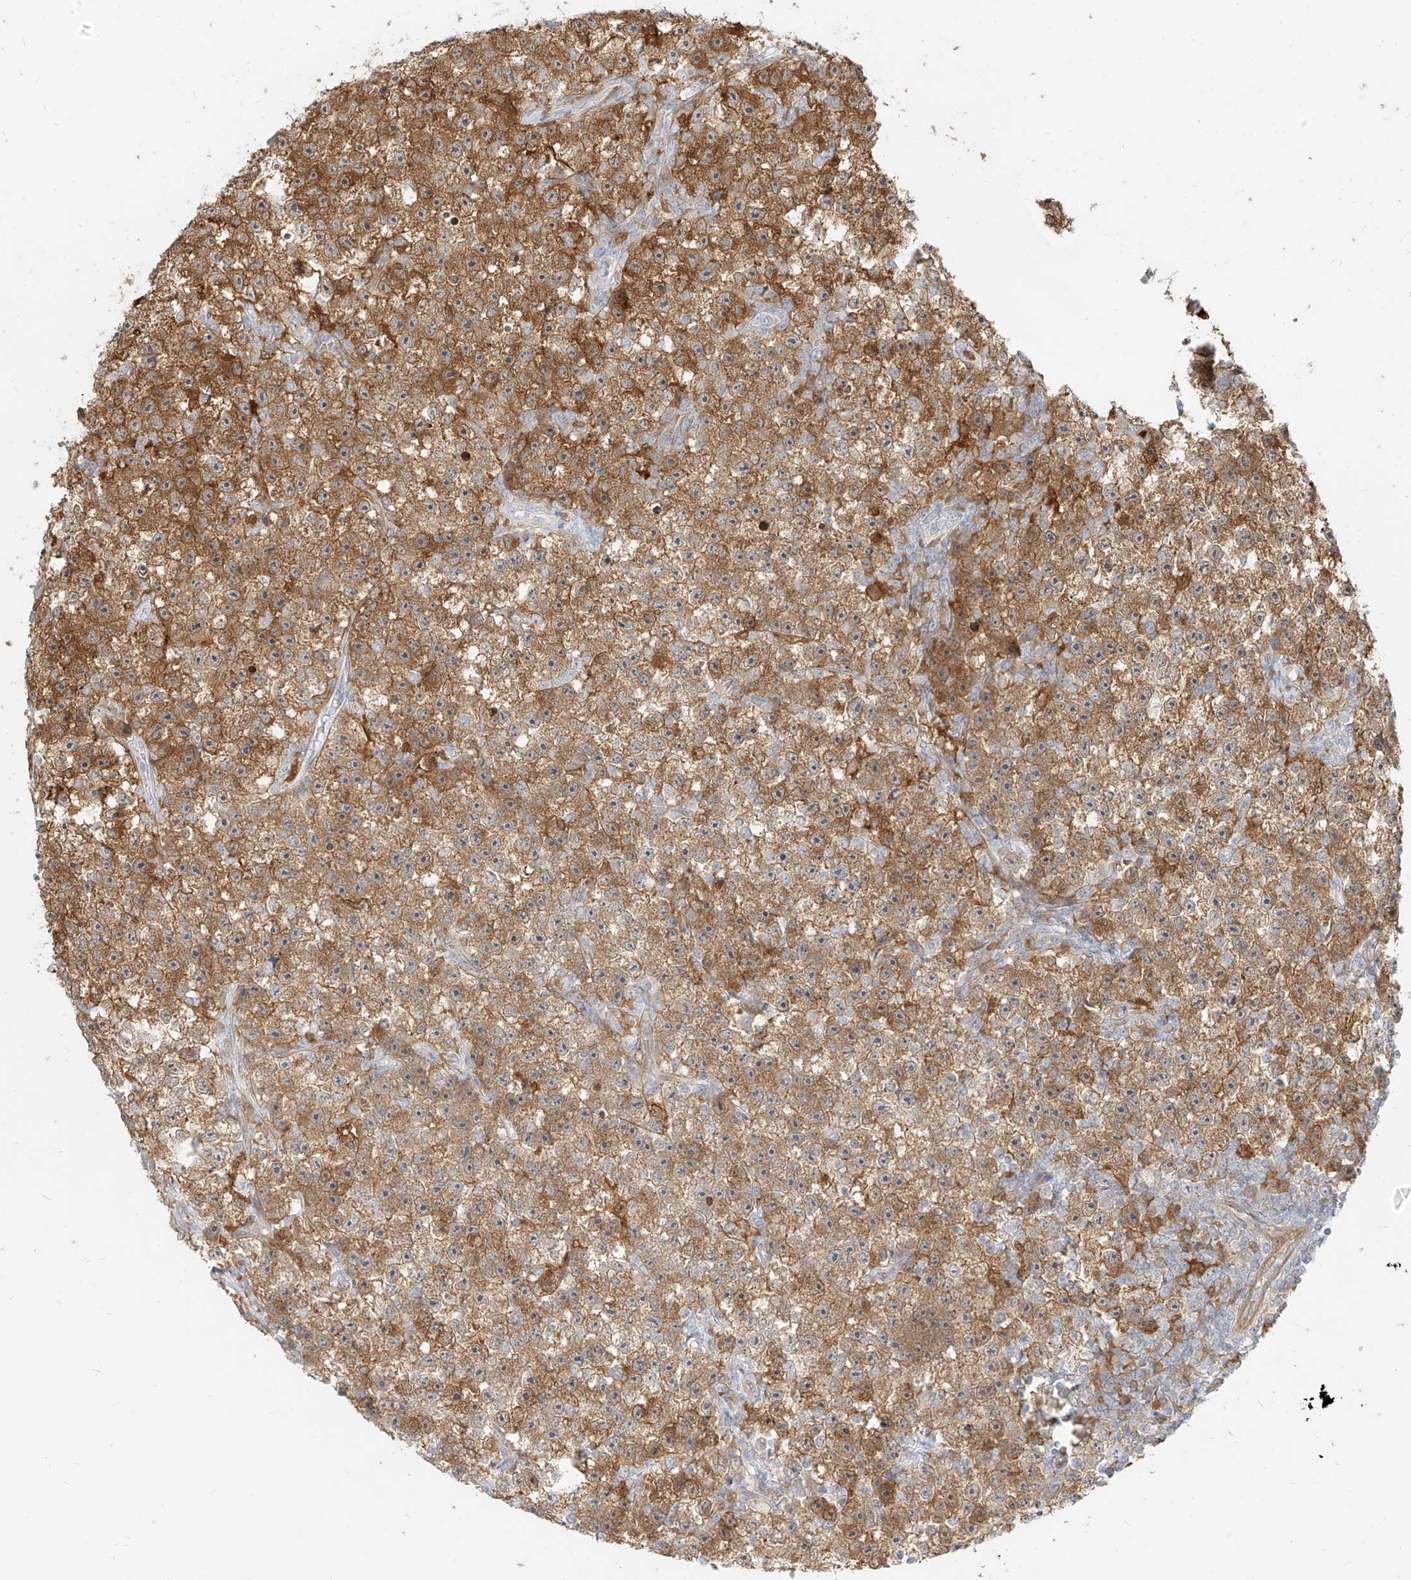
{"staining": {"intensity": "moderate", "quantity": ">75%", "location": "cytoplasmic/membranous"}, "tissue": "testis cancer", "cell_type": "Tumor cells", "image_type": "cancer", "snomed": [{"axis": "morphology", "description": "Seminoma, NOS"}, {"axis": "topography", "description": "Testis"}], "caption": "Moderate cytoplasmic/membranous protein expression is seen in approximately >75% of tumor cells in testis seminoma. (DAB = brown stain, brightfield microscopy at high magnification).", "gene": "PGD", "patient": {"sex": "male", "age": 22}}